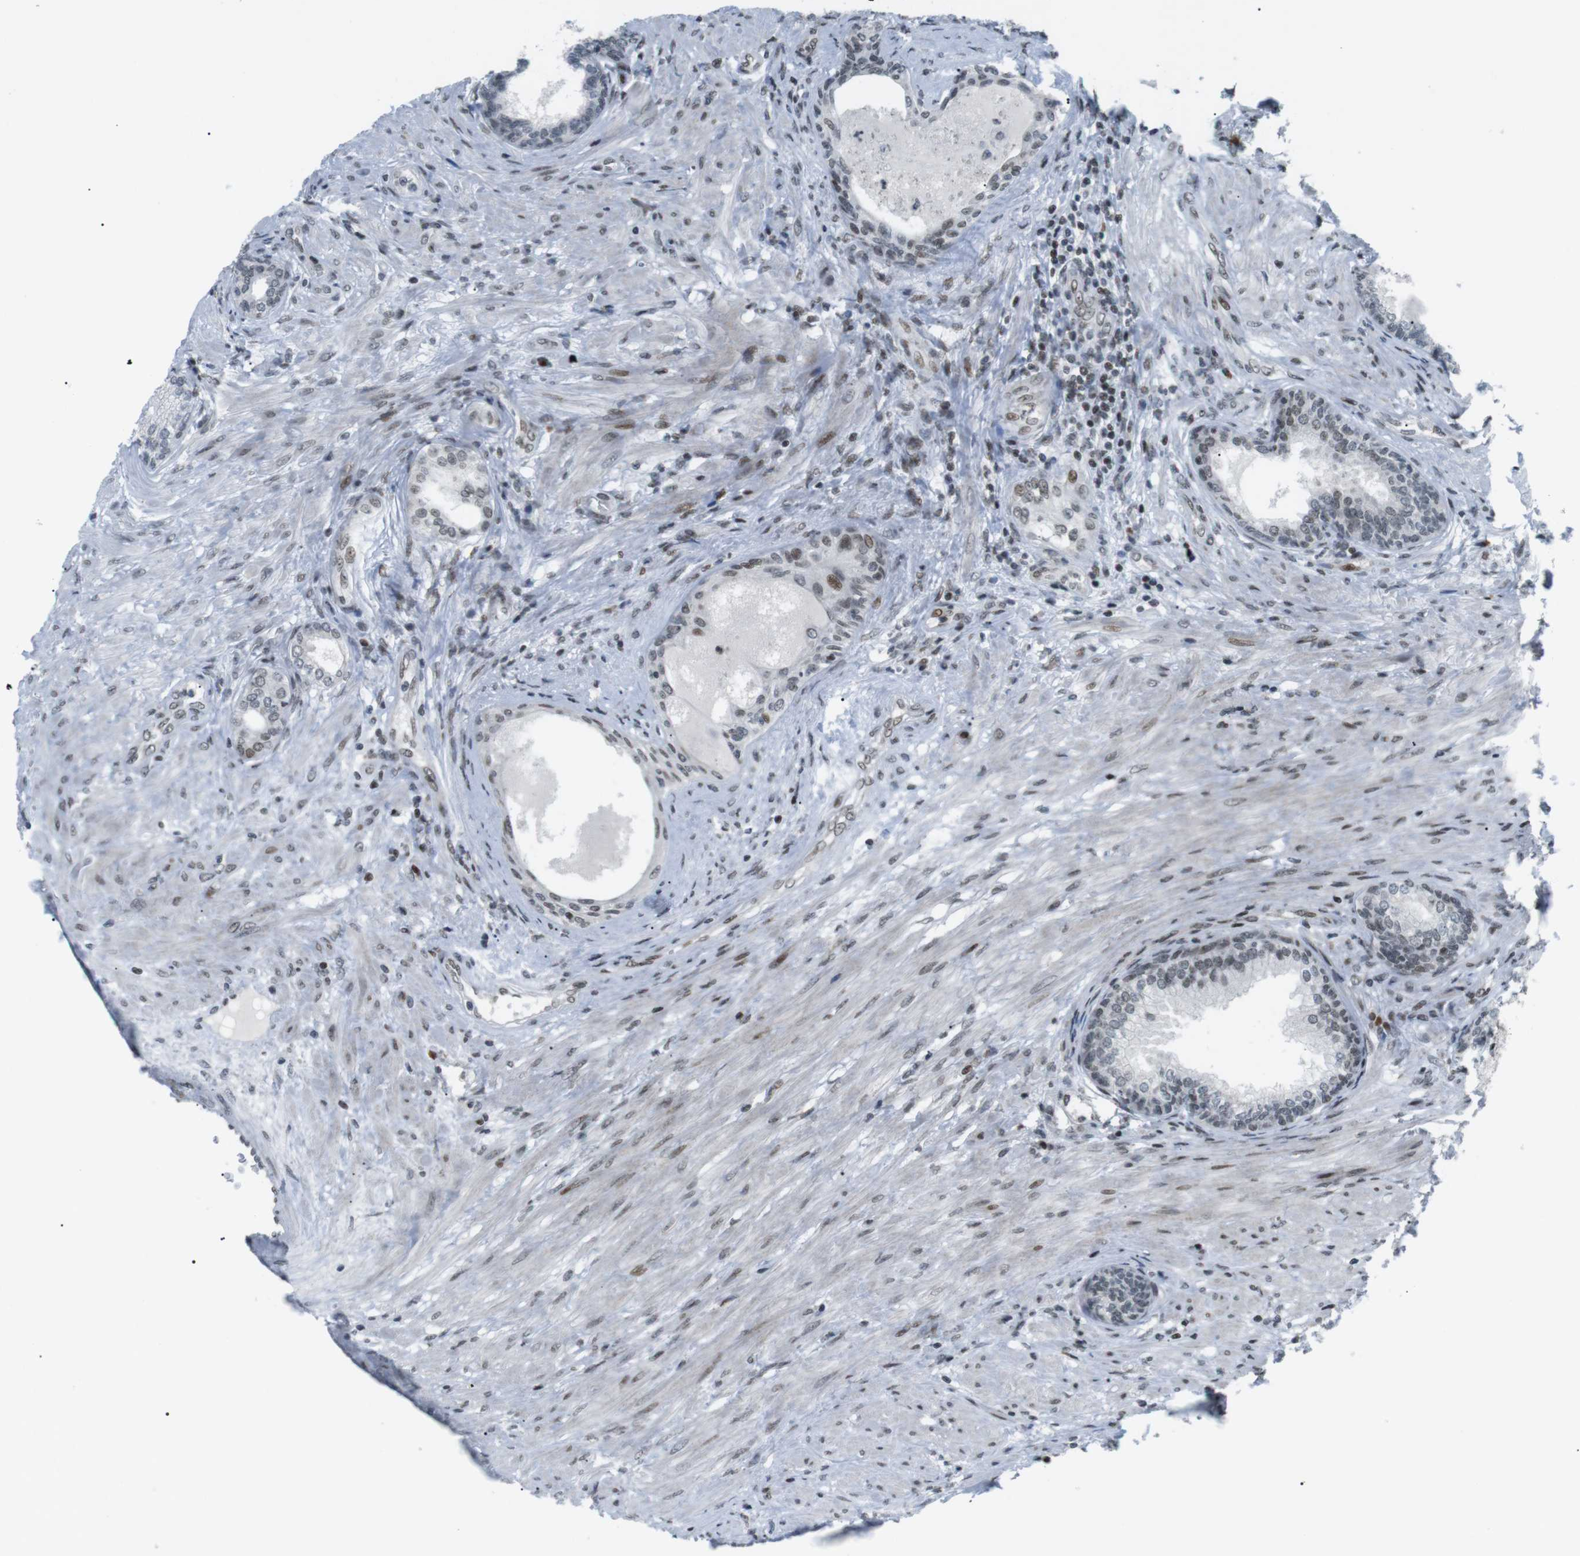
{"staining": {"intensity": "weak", "quantity": "25%-75%", "location": "nuclear"}, "tissue": "prostate", "cell_type": "Glandular cells", "image_type": "normal", "snomed": [{"axis": "morphology", "description": "Normal tissue, NOS"}, {"axis": "topography", "description": "Prostate"}], "caption": "Immunohistochemical staining of benign human prostate reveals low levels of weak nuclear expression in approximately 25%-75% of glandular cells.", "gene": "CDC27", "patient": {"sex": "male", "age": 76}}